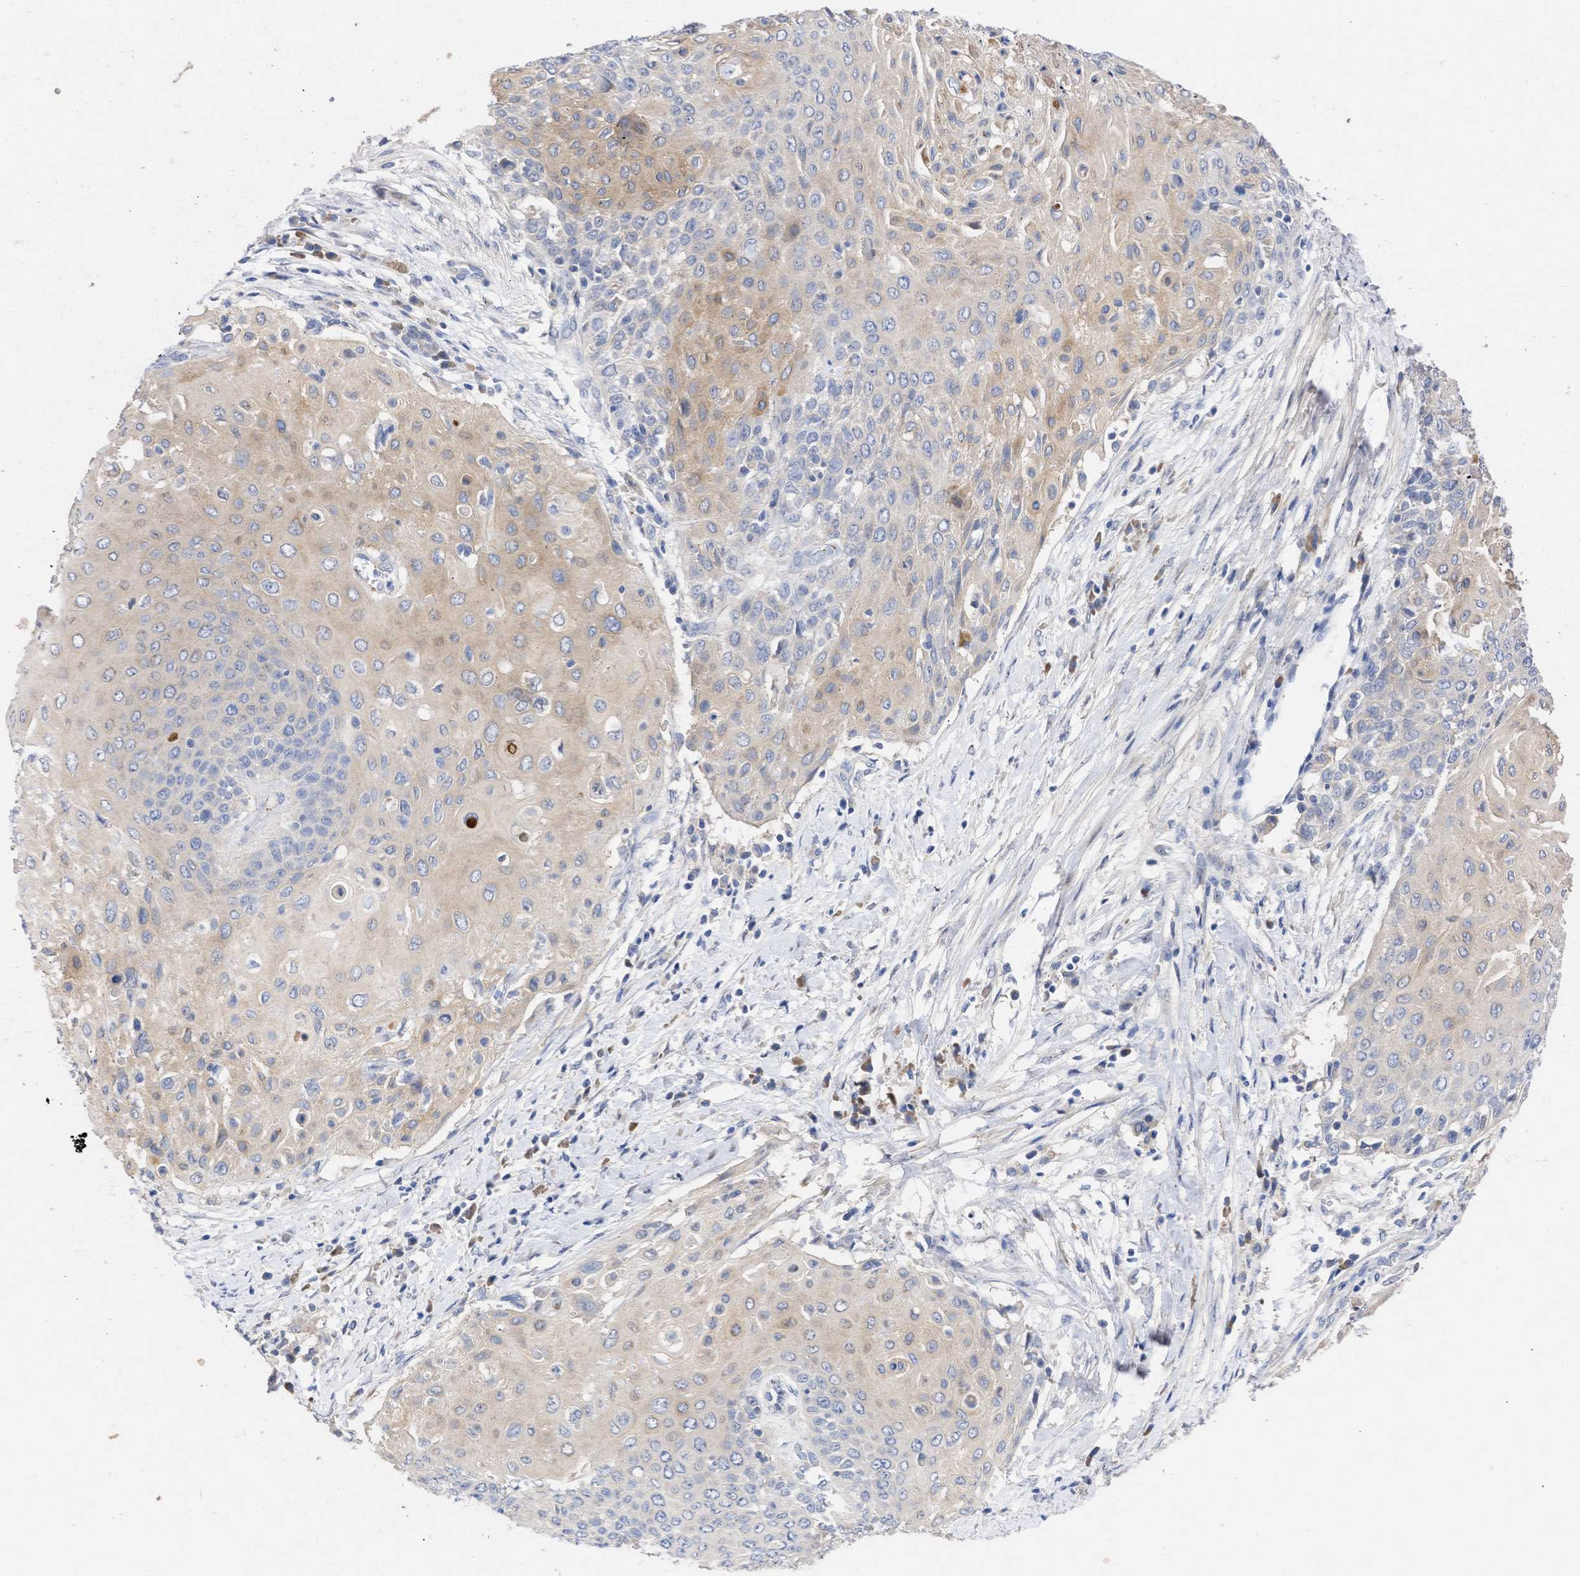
{"staining": {"intensity": "weak", "quantity": "<25%", "location": "cytoplasmic/membranous"}, "tissue": "cervical cancer", "cell_type": "Tumor cells", "image_type": "cancer", "snomed": [{"axis": "morphology", "description": "Squamous cell carcinoma, NOS"}, {"axis": "topography", "description": "Cervix"}], "caption": "DAB (3,3'-diaminobenzidine) immunohistochemical staining of human squamous cell carcinoma (cervical) reveals no significant positivity in tumor cells.", "gene": "ARHGEF4", "patient": {"sex": "female", "age": 39}}